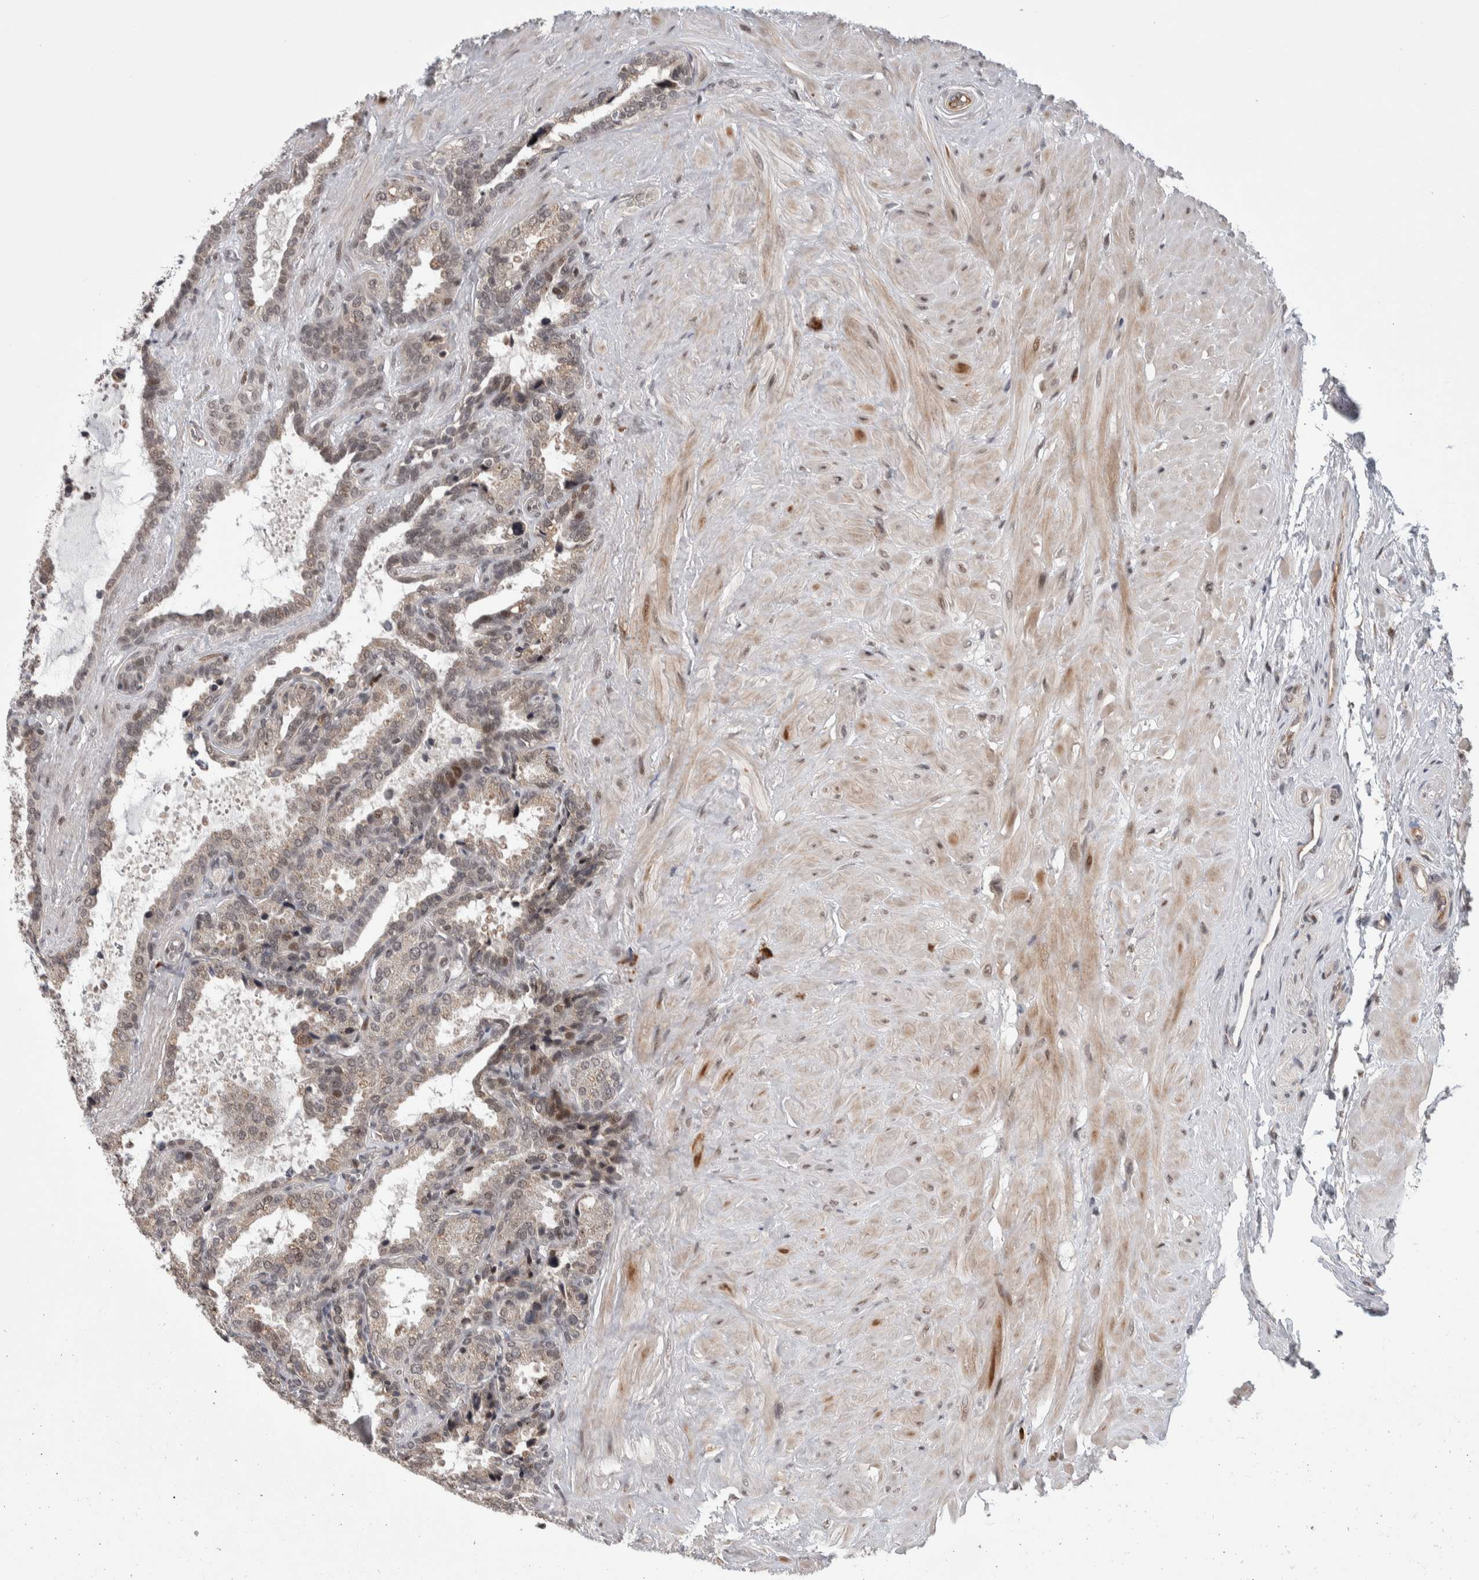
{"staining": {"intensity": "weak", "quantity": "25%-75%", "location": "cytoplasmic/membranous,nuclear"}, "tissue": "seminal vesicle", "cell_type": "Glandular cells", "image_type": "normal", "snomed": [{"axis": "morphology", "description": "Normal tissue, NOS"}, {"axis": "topography", "description": "Seminal veicle"}], "caption": "A brown stain labels weak cytoplasmic/membranous,nuclear expression of a protein in glandular cells of benign human seminal vesicle.", "gene": "ZNF592", "patient": {"sex": "male", "age": 46}}